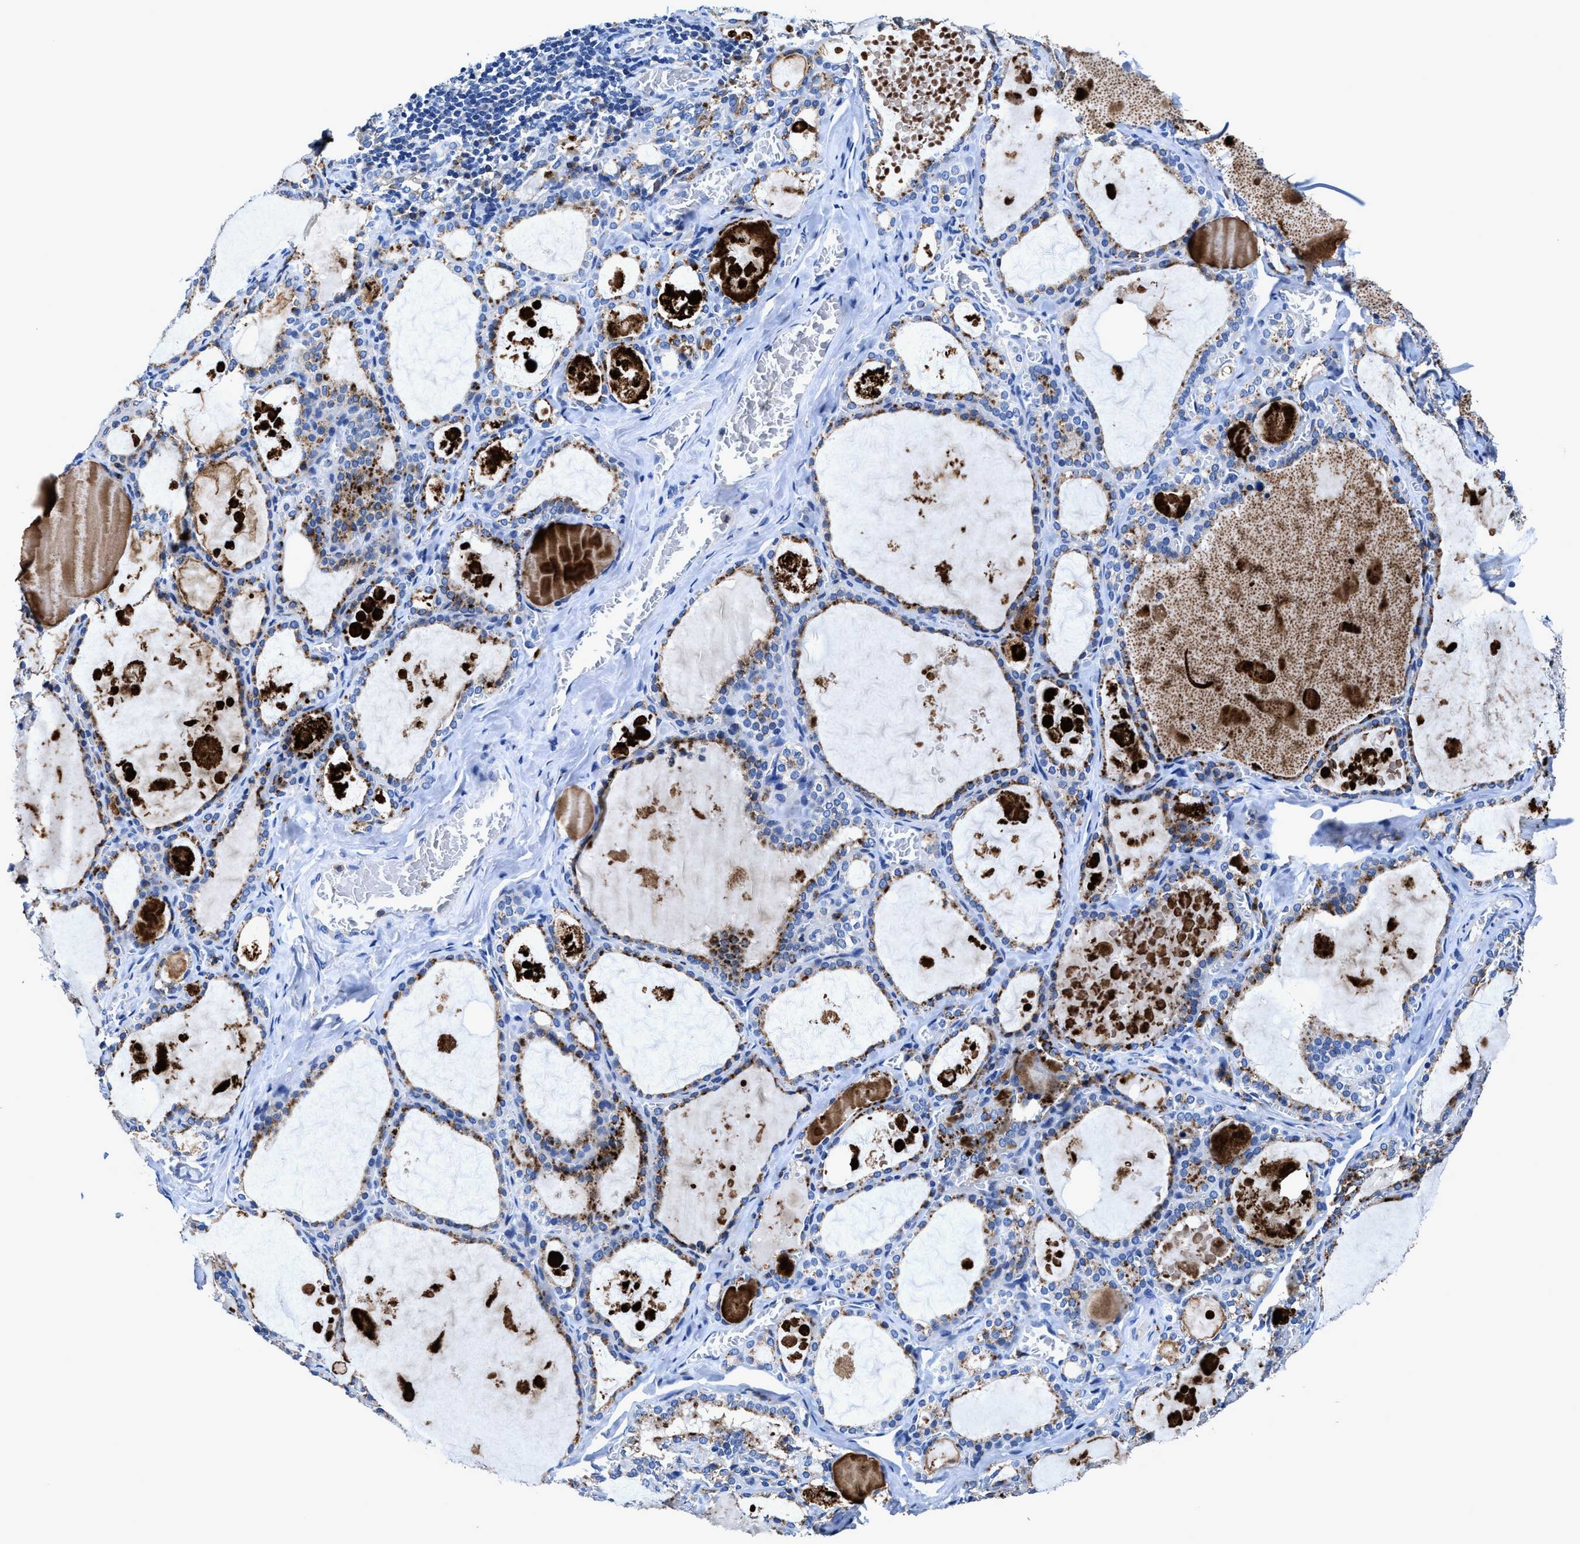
{"staining": {"intensity": "moderate", "quantity": "25%-75%", "location": "cytoplasmic/membranous"}, "tissue": "thyroid gland", "cell_type": "Glandular cells", "image_type": "normal", "snomed": [{"axis": "morphology", "description": "Normal tissue, NOS"}, {"axis": "topography", "description": "Thyroid gland"}], "caption": "A high-resolution micrograph shows immunohistochemistry (IHC) staining of normal thyroid gland, which reveals moderate cytoplasmic/membranous staining in about 25%-75% of glandular cells.", "gene": "UBR4", "patient": {"sex": "male", "age": 56}}